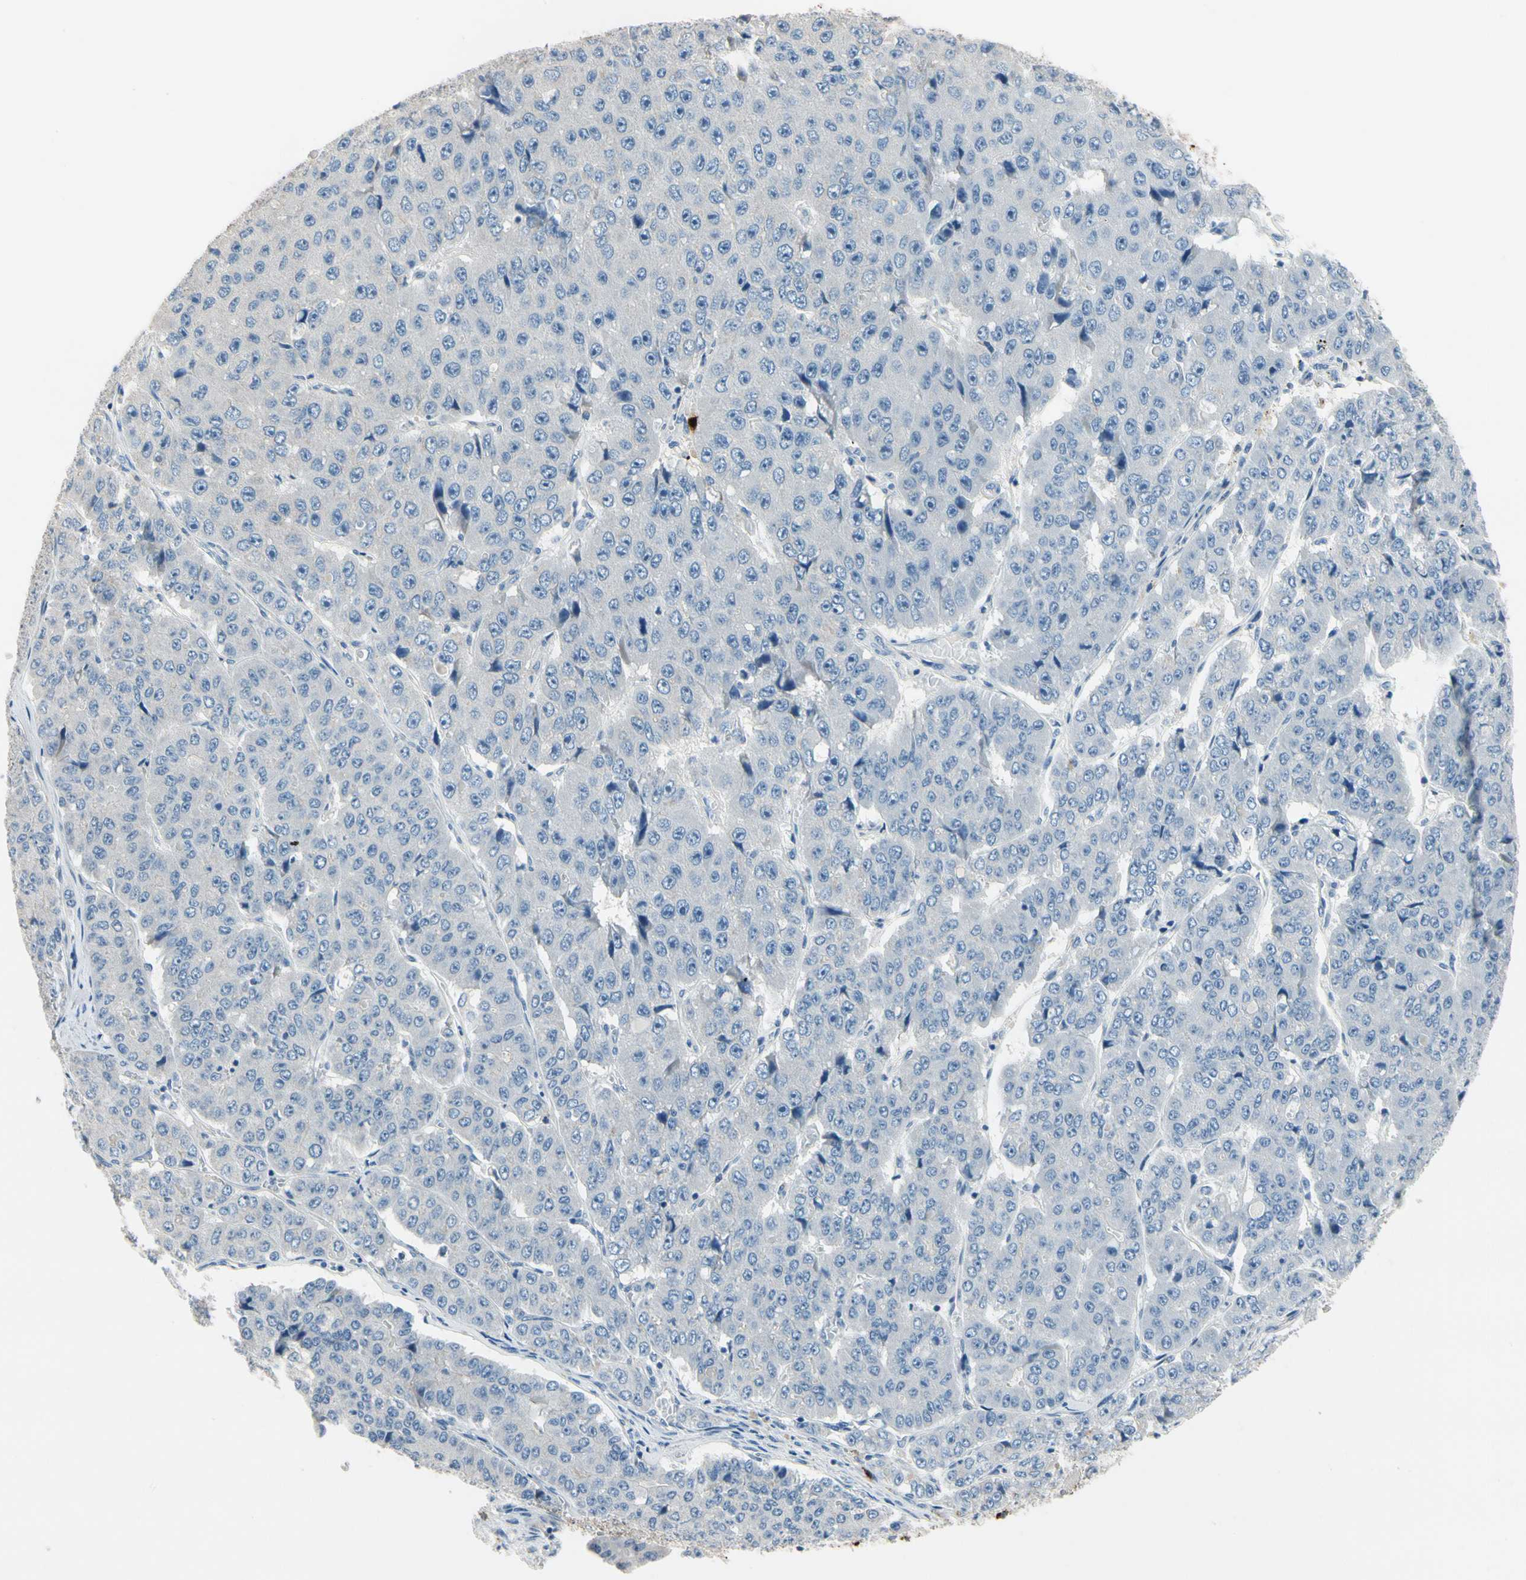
{"staining": {"intensity": "negative", "quantity": "none", "location": "none"}, "tissue": "pancreatic cancer", "cell_type": "Tumor cells", "image_type": "cancer", "snomed": [{"axis": "morphology", "description": "Adenocarcinoma, NOS"}, {"axis": "topography", "description": "Pancreas"}], "caption": "Tumor cells are negative for protein expression in human pancreatic cancer (adenocarcinoma).", "gene": "CPA3", "patient": {"sex": "male", "age": 50}}